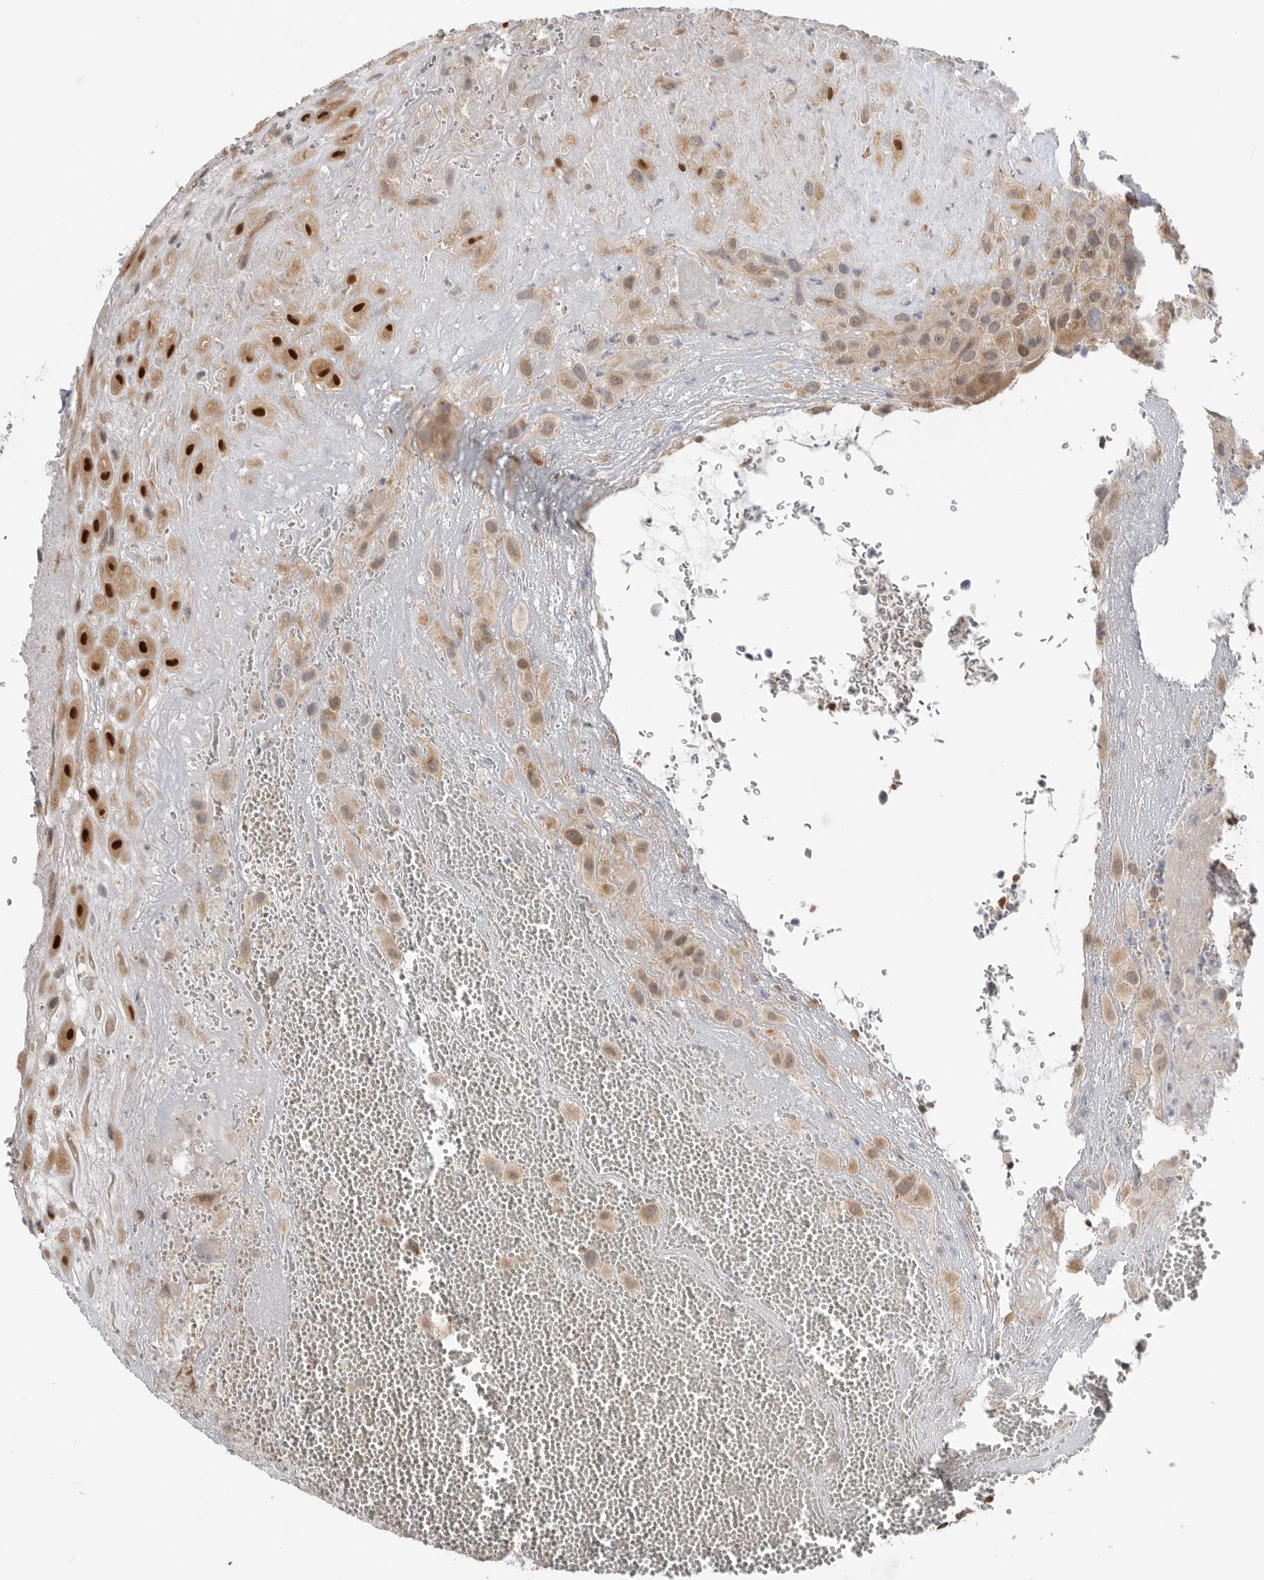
{"staining": {"intensity": "strong", "quantity": "25%-75%", "location": "cytoplasmic/membranous,nuclear"}, "tissue": "placenta", "cell_type": "Decidual cells", "image_type": "normal", "snomed": [{"axis": "morphology", "description": "Normal tissue, NOS"}, {"axis": "topography", "description": "Placenta"}], "caption": "Decidual cells demonstrate strong cytoplasmic/membranous,nuclear expression in about 25%-75% of cells in unremarkable placenta. The staining was performed using DAB (3,3'-diaminobenzidine), with brown indicating positive protein expression. Nuclei are stained blue with hematoxylin.", "gene": "DCAF8", "patient": {"sex": "female", "age": 35}}